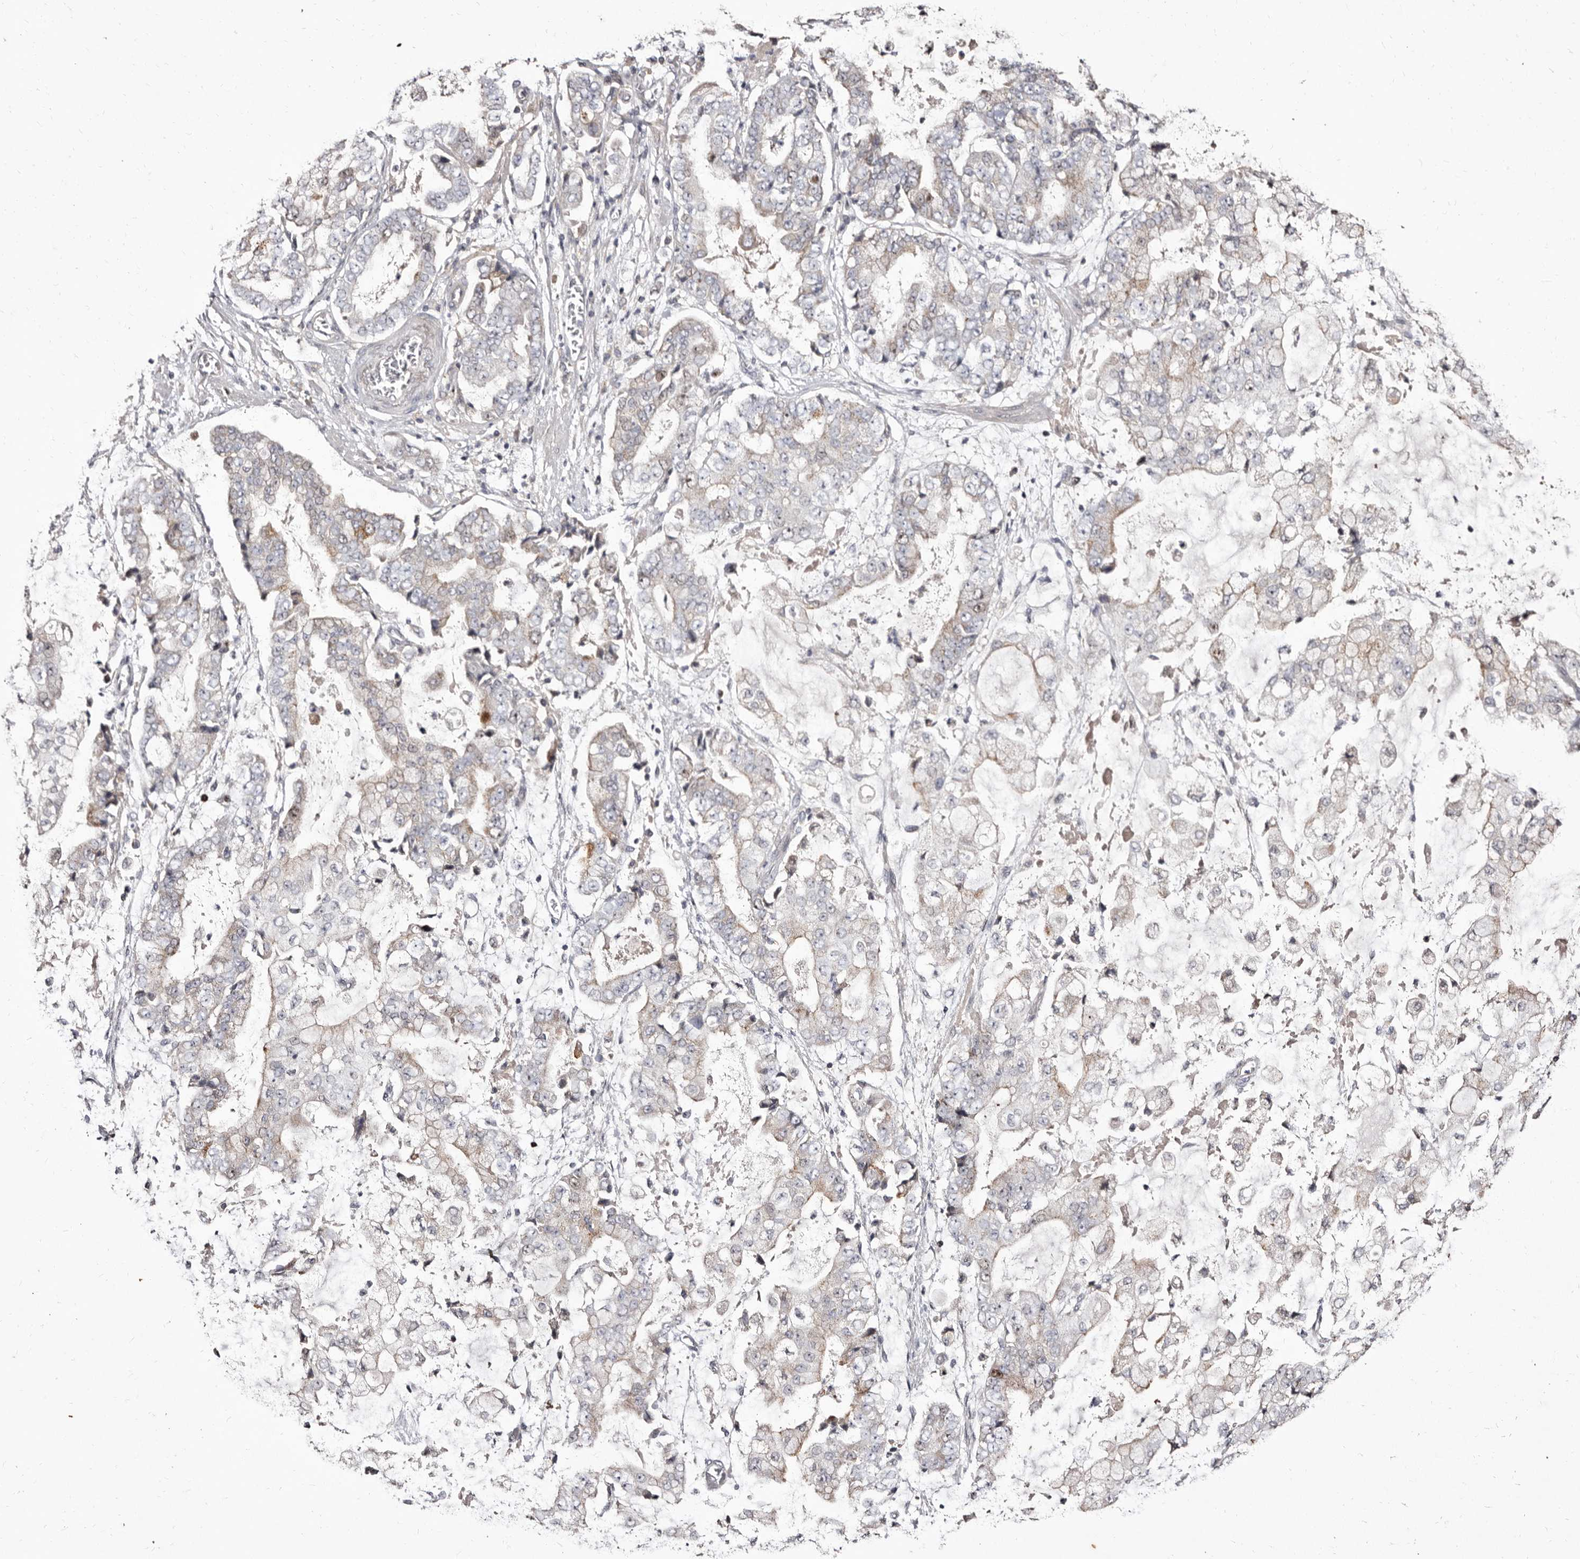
{"staining": {"intensity": "negative", "quantity": "none", "location": "none"}, "tissue": "stomach cancer", "cell_type": "Tumor cells", "image_type": "cancer", "snomed": [{"axis": "morphology", "description": "Adenocarcinoma, NOS"}, {"axis": "topography", "description": "Stomach"}], "caption": "Immunohistochemical staining of stomach cancer (adenocarcinoma) displays no significant staining in tumor cells.", "gene": "CDCA8", "patient": {"sex": "male", "age": 76}}